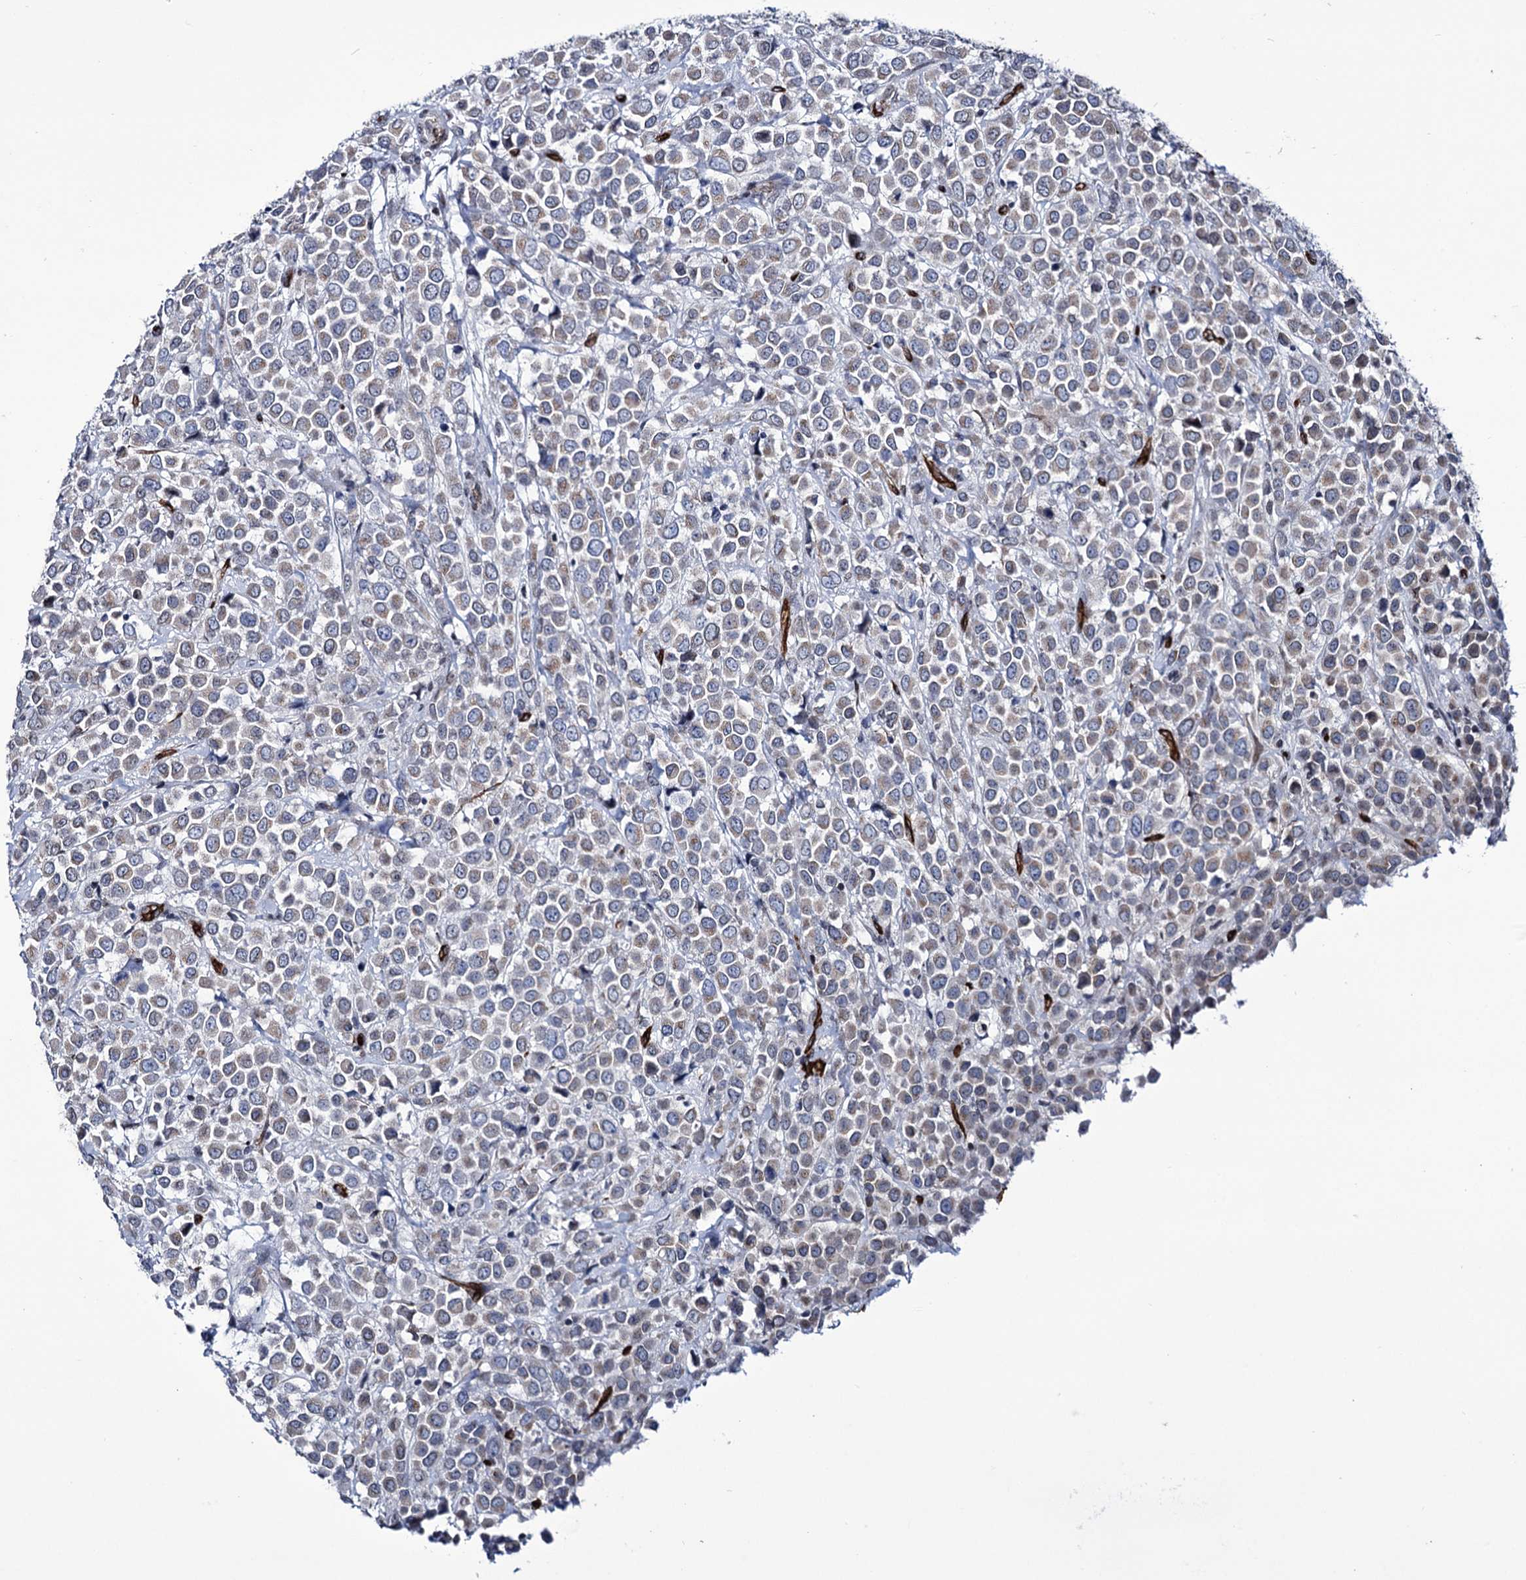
{"staining": {"intensity": "weak", "quantity": "<25%", "location": "cytoplasmic/membranous"}, "tissue": "breast cancer", "cell_type": "Tumor cells", "image_type": "cancer", "snomed": [{"axis": "morphology", "description": "Duct carcinoma"}, {"axis": "topography", "description": "Breast"}], "caption": "Tumor cells are negative for brown protein staining in invasive ductal carcinoma (breast).", "gene": "ZC3H12C", "patient": {"sex": "female", "age": 61}}